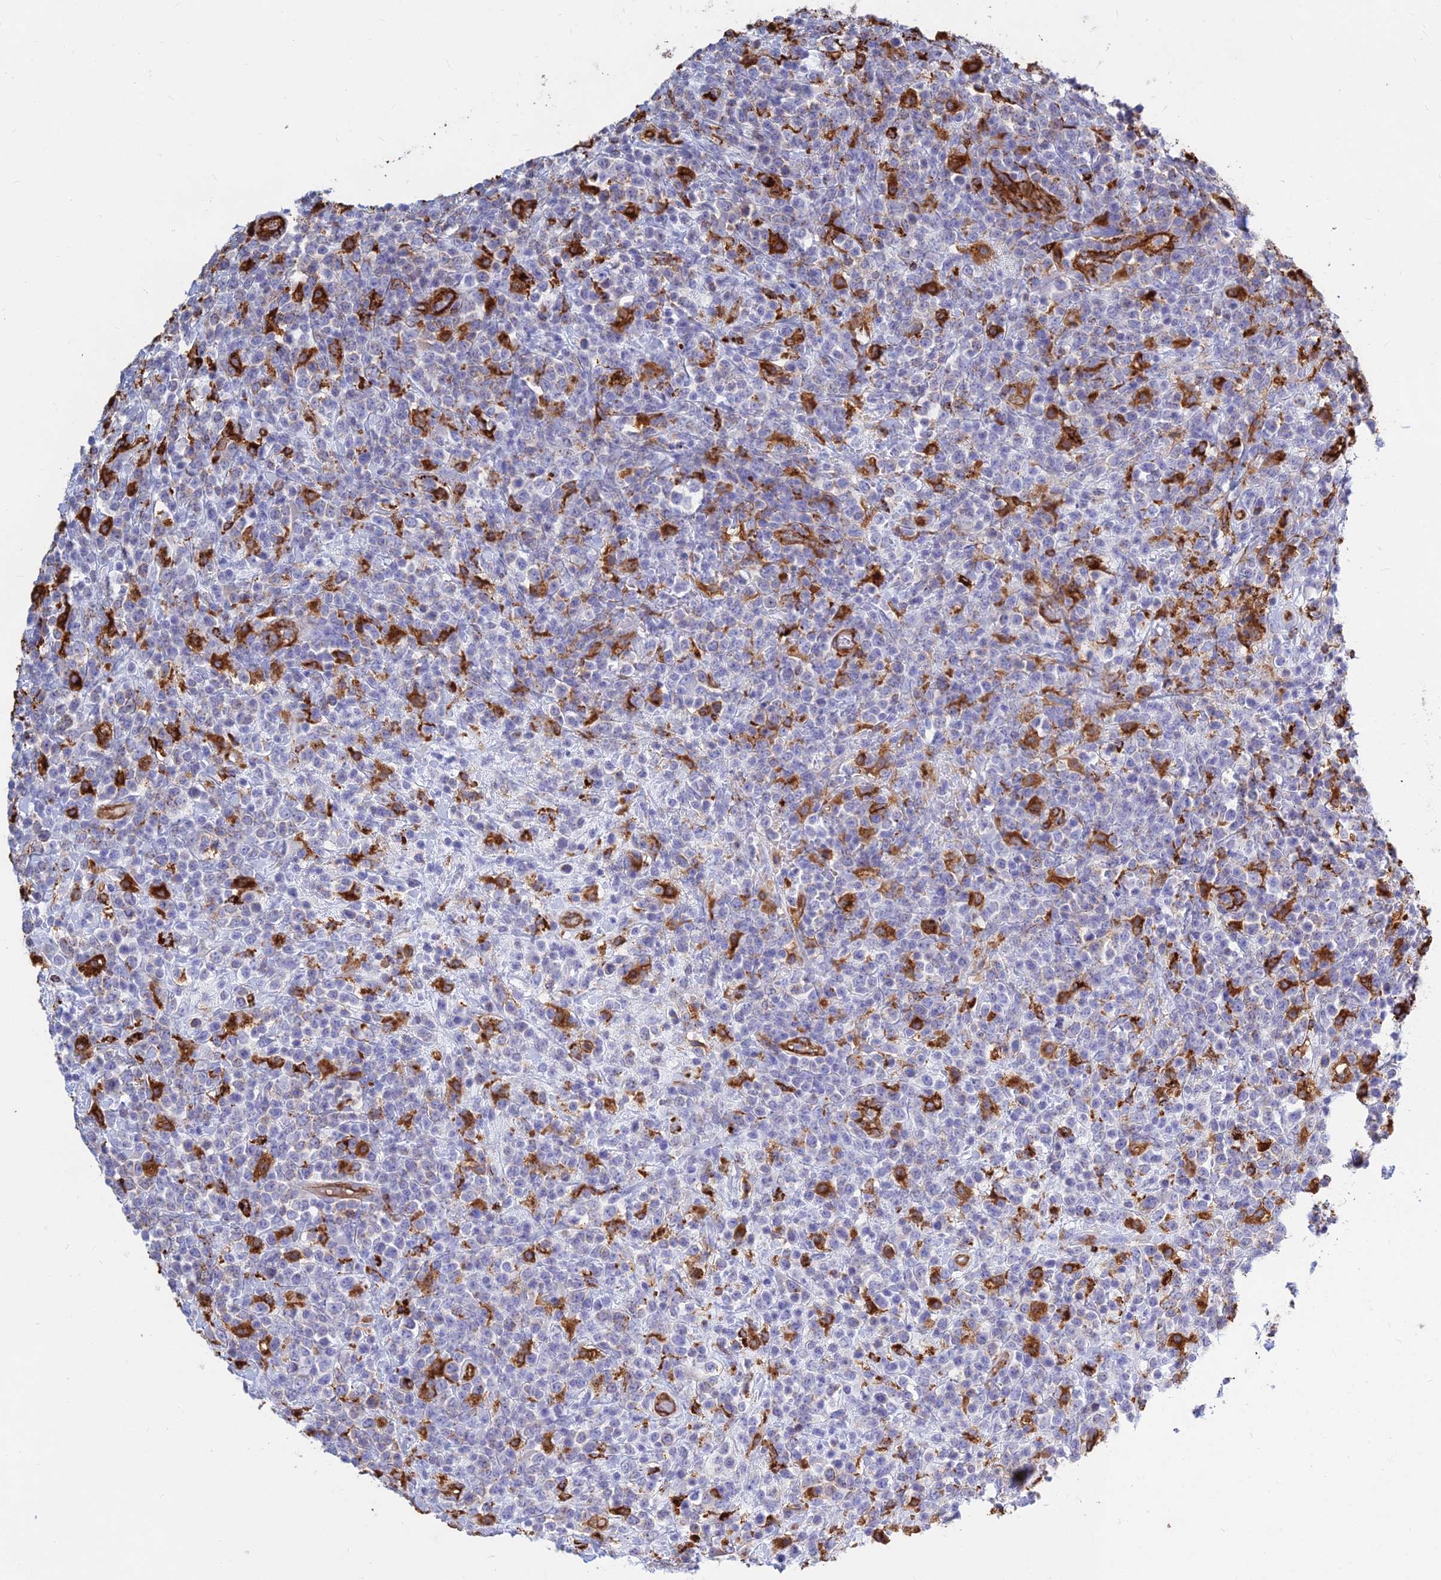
{"staining": {"intensity": "strong", "quantity": "<25%", "location": "cytoplasmic/membranous"}, "tissue": "lymphoma", "cell_type": "Tumor cells", "image_type": "cancer", "snomed": [{"axis": "morphology", "description": "Malignant lymphoma, non-Hodgkin's type, High grade"}, {"axis": "topography", "description": "Colon"}], "caption": "Lymphoma tissue demonstrates strong cytoplasmic/membranous expression in about <25% of tumor cells, visualized by immunohistochemistry.", "gene": "HLA-DRB1", "patient": {"sex": "female", "age": 53}}